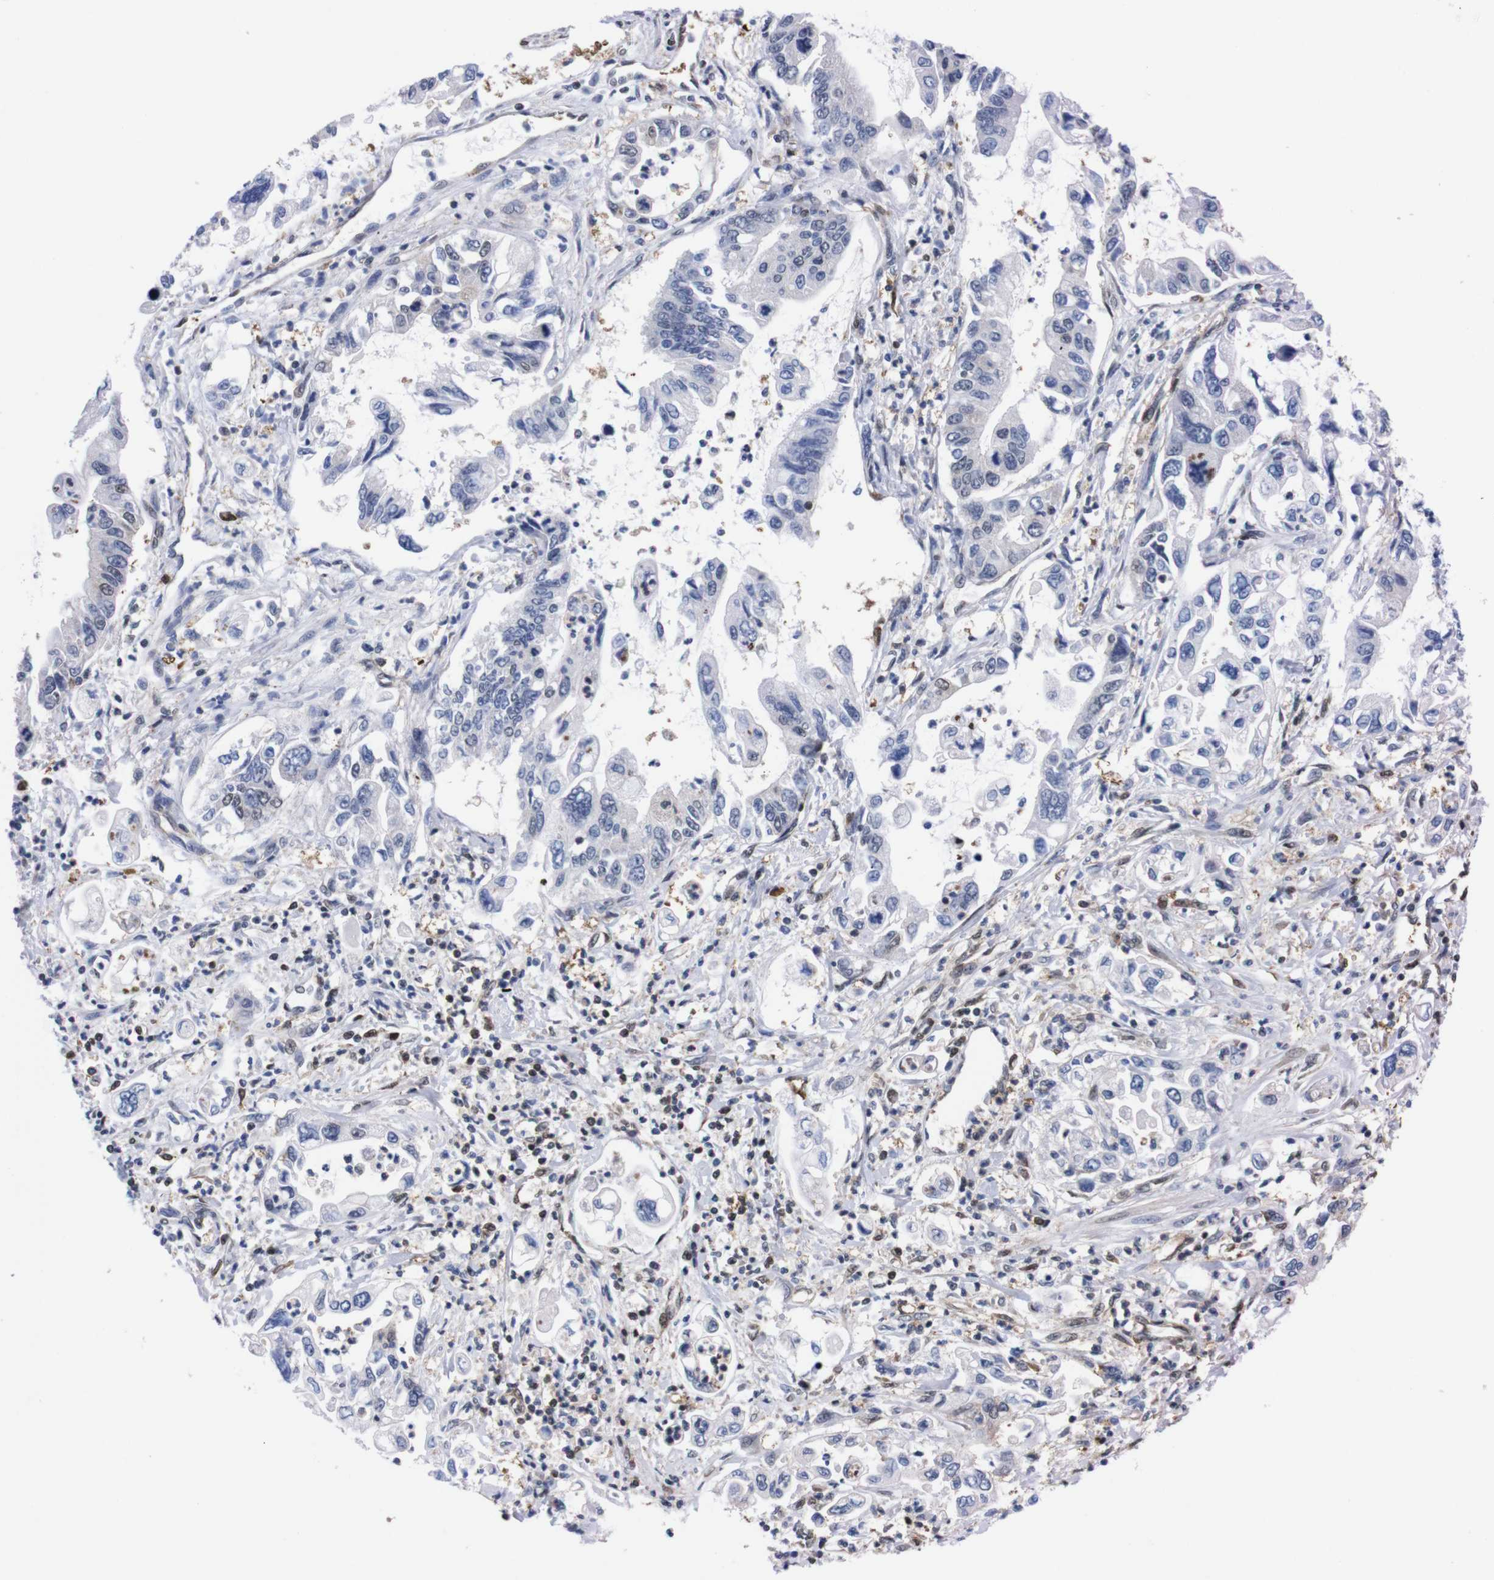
{"staining": {"intensity": "moderate", "quantity": "<25%", "location": "cytoplasmic/membranous,nuclear"}, "tissue": "pancreatic cancer", "cell_type": "Tumor cells", "image_type": "cancer", "snomed": [{"axis": "morphology", "description": "Adenocarcinoma, NOS"}, {"axis": "topography", "description": "Pancreas"}], "caption": "This image shows IHC staining of human pancreatic cancer, with low moderate cytoplasmic/membranous and nuclear positivity in about <25% of tumor cells.", "gene": "UBQLN2", "patient": {"sex": "male", "age": 56}}